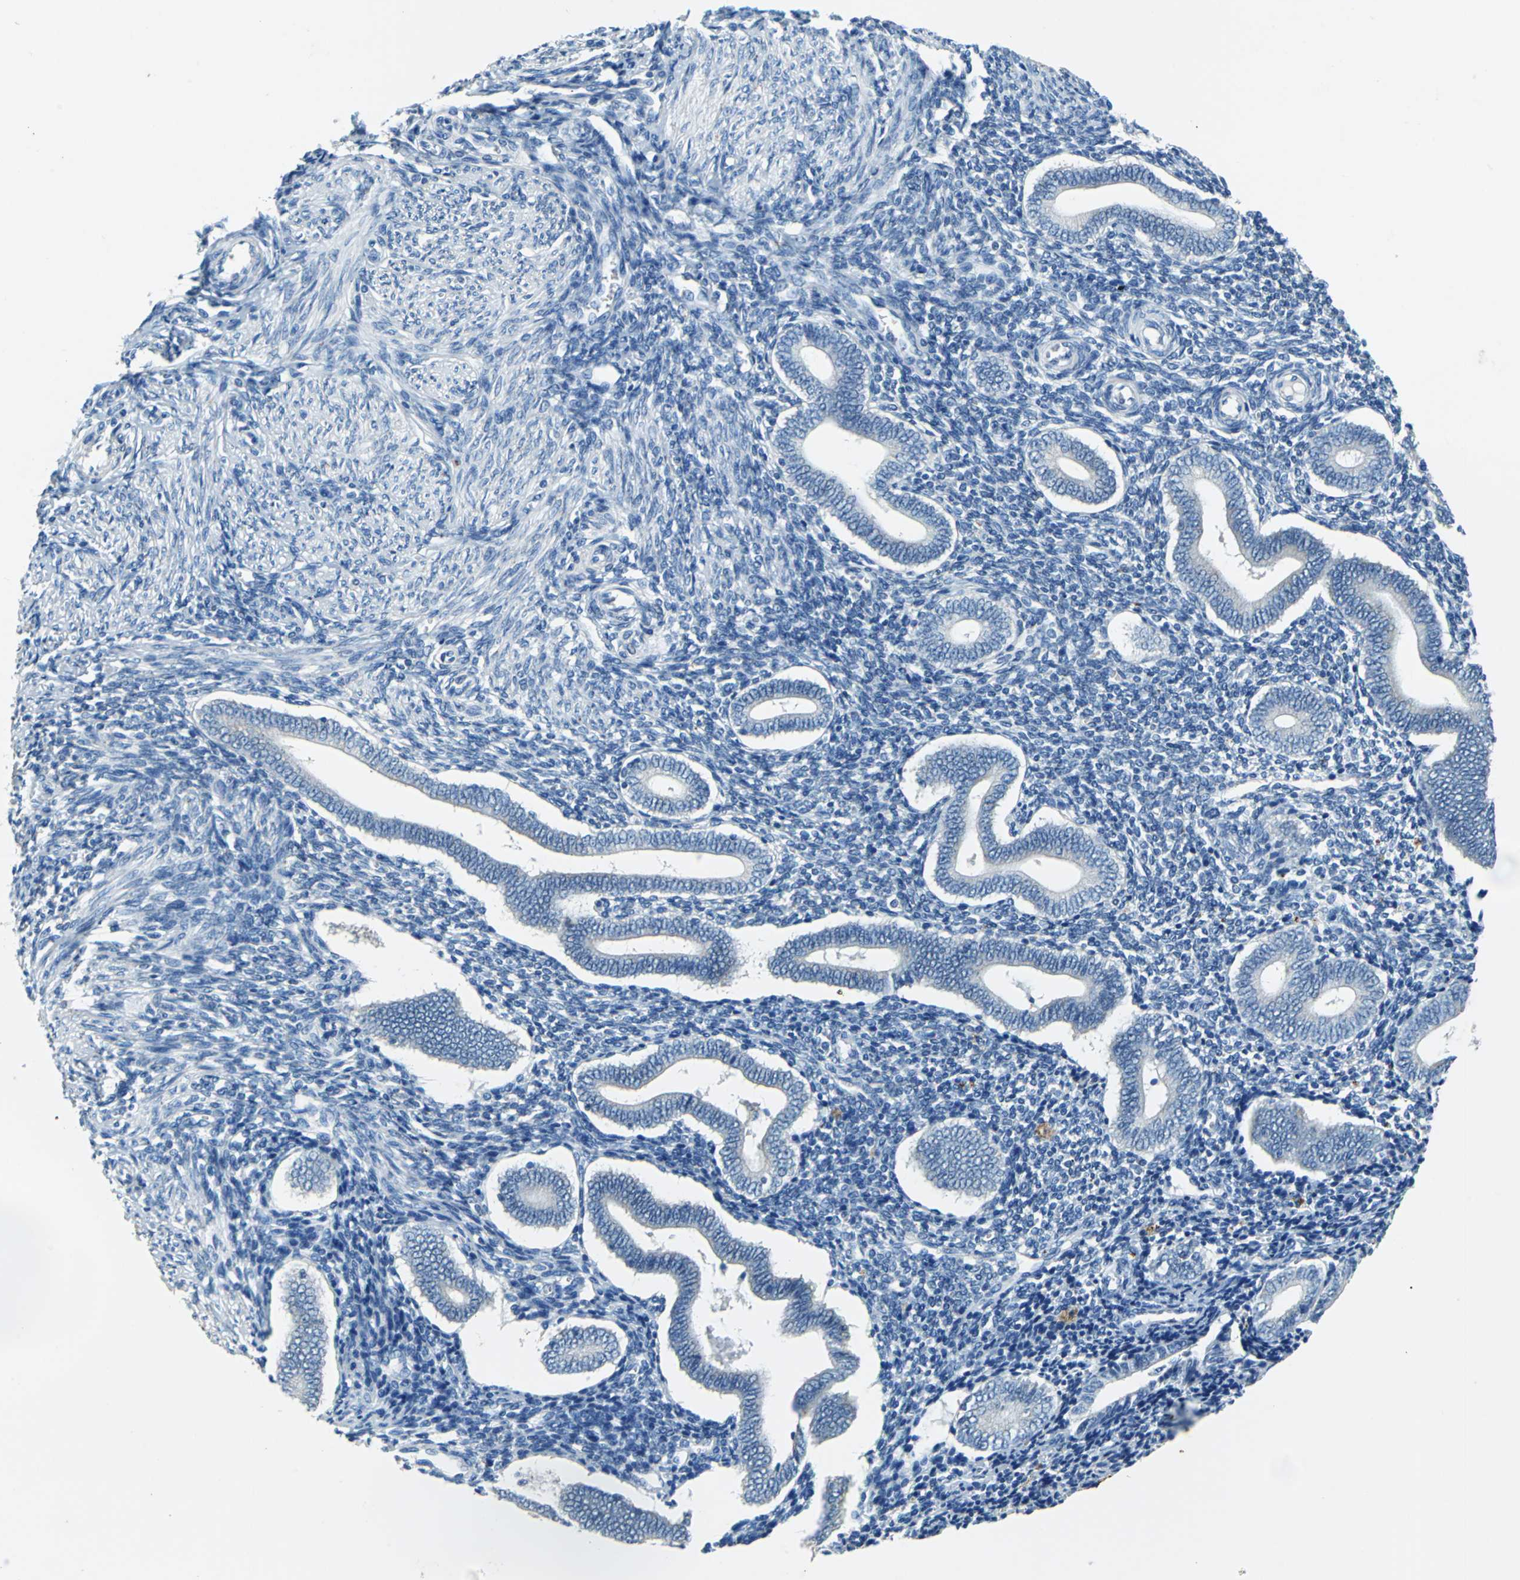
{"staining": {"intensity": "negative", "quantity": "none", "location": "none"}, "tissue": "endometrium", "cell_type": "Cells in endometrial stroma", "image_type": "normal", "snomed": [{"axis": "morphology", "description": "Normal tissue, NOS"}, {"axis": "topography", "description": "Uterus"}, {"axis": "topography", "description": "Endometrium"}], "caption": "Immunohistochemistry micrograph of unremarkable human endometrium stained for a protein (brown), which demonstrates no expression in cells in endometrial stroma. Brightfield microscopy of immunohistochemistry stained with DAB (brown) and hematoxylin (blue), captured at high magnification.", "gene": "TEX264", "patient": {"sex": "female", "age": 33}}